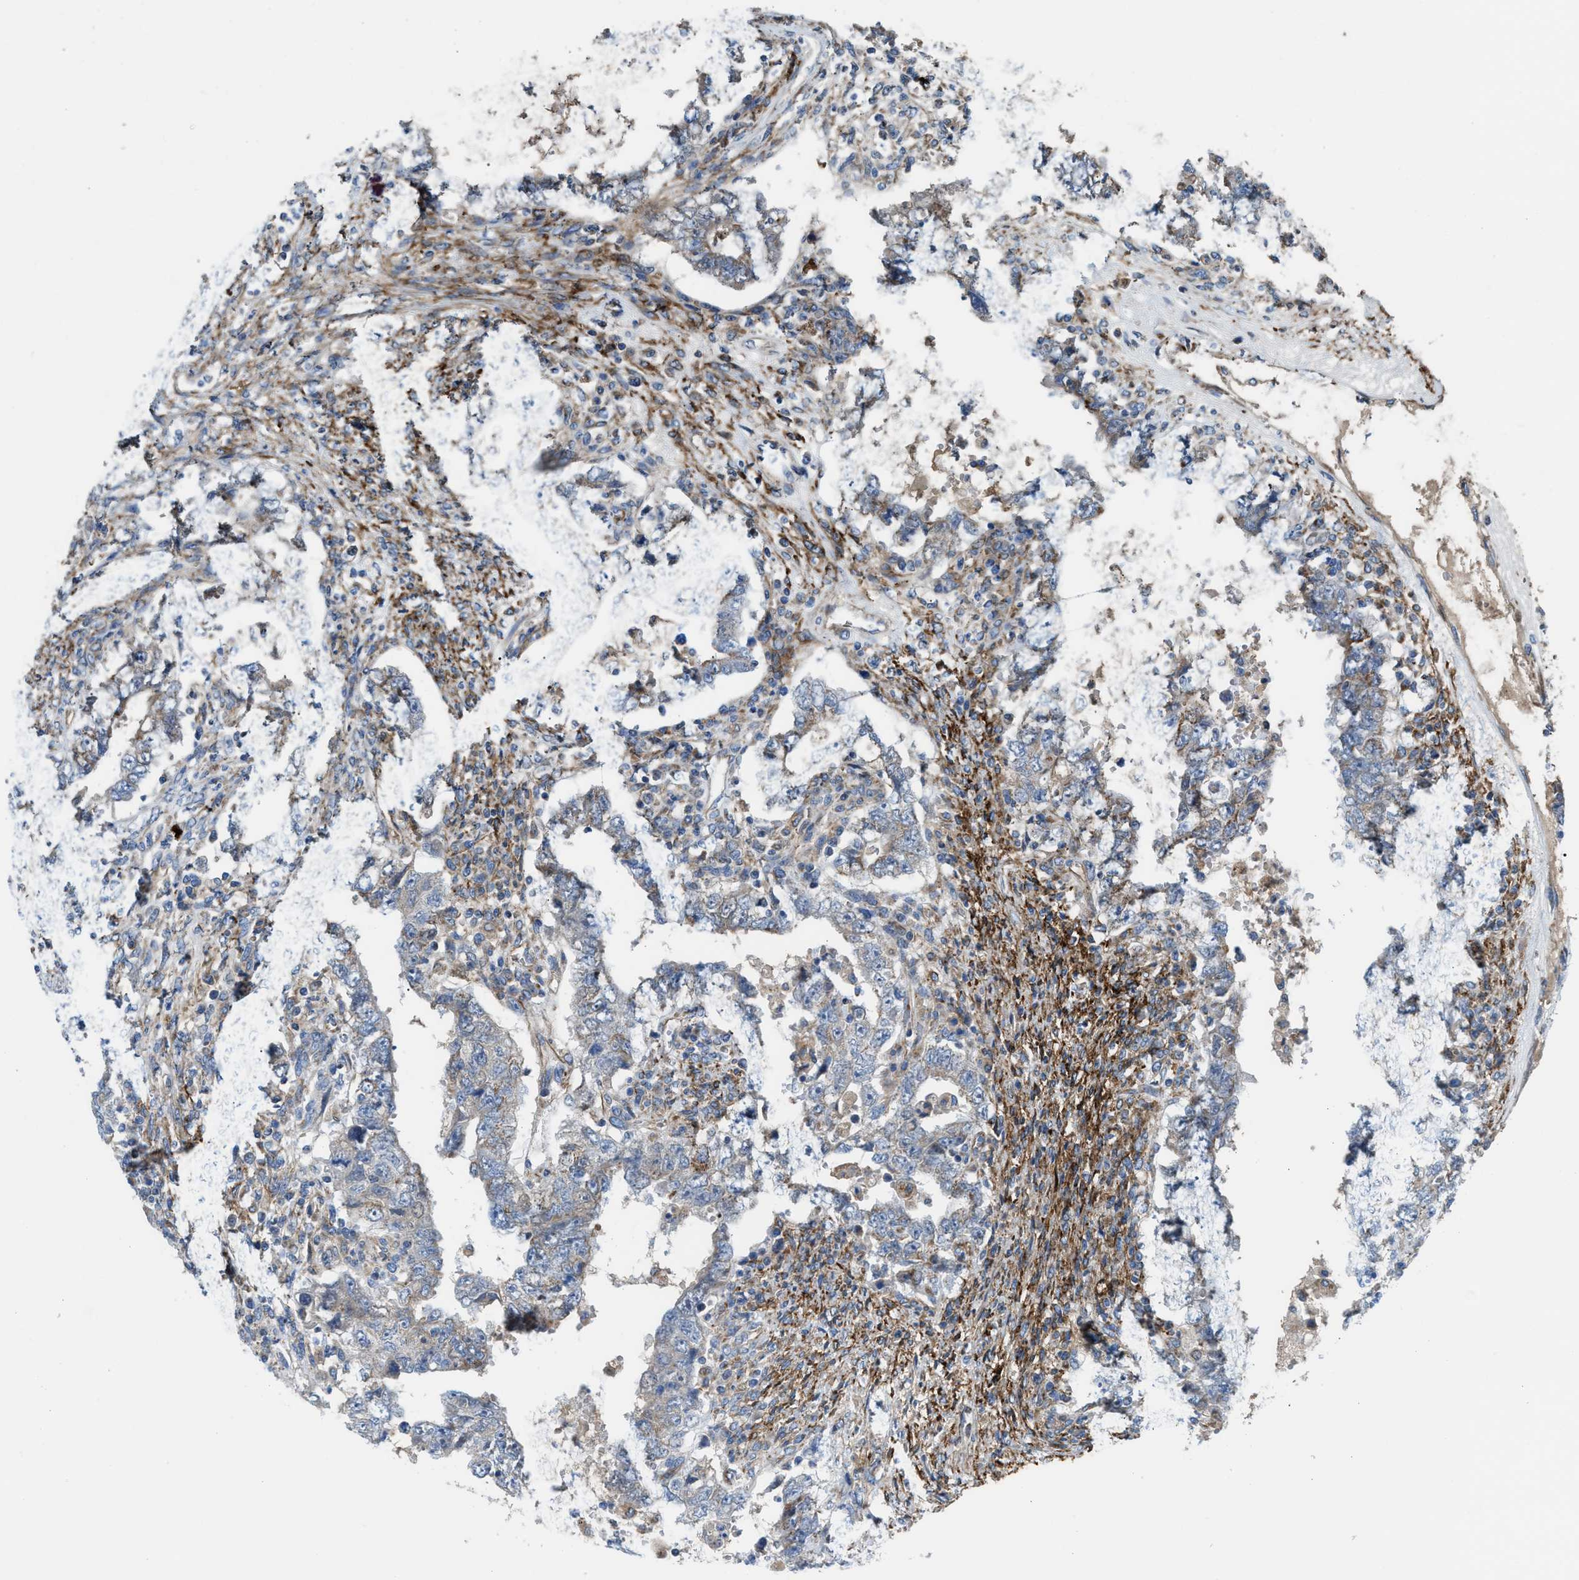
{"staining": {"intensity": "moderate", "quantity": "<25%", "location": "cytoplasmic/membranous"}, "tissue": "testis cancer", "cell_type": "Tumor cells", "image_type": "cancer", "snomed": [{"axis": "morphology", "description": "Carcinoma, Embryonal, NOS"}, {"axis": "topography", "description": "Testis"}], "caption": "Human testis cancer stained for a protein (brown) reveals moderate cytoplasmic/membranous positive staining in approximately <25% of tumor cells.", "gene": "SLC10A3", "patient": {"sex": "male", "age": 26}}